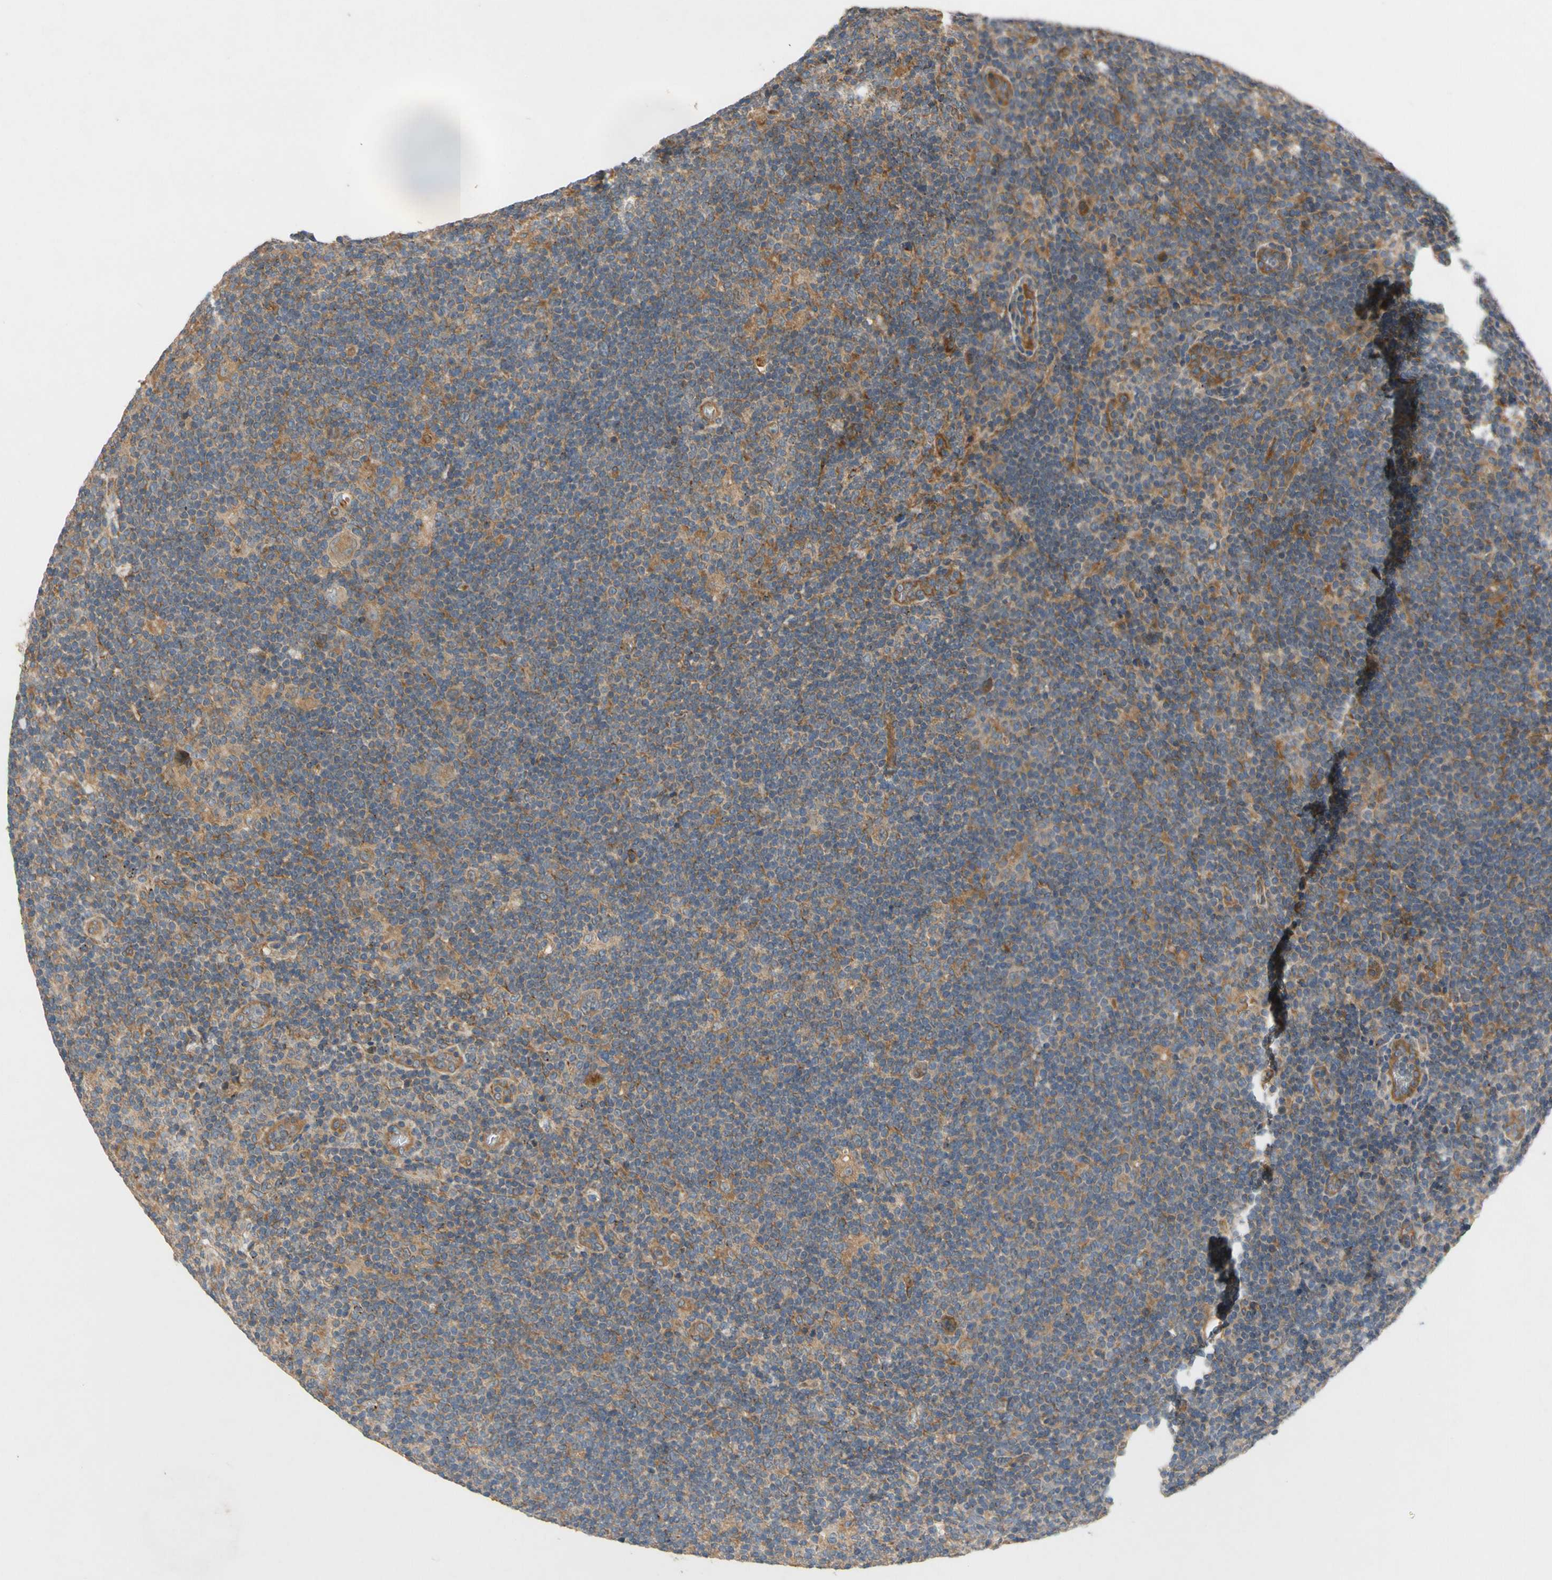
{"staining": {"intensity": "moderate", "quantity": ">75%", "location": "cytoplasmic/membranous"}, "tissue": "lymphoma", "cell_type": "Tumor cells", "image_type": "cancer", "snomed": [{"axis": "morphology", "description": "Hodgkin's disease, NOS"}, {"axis": "topography", "description": "Lymph node"}], "caption": "A histopathology image of lymphoma stained for a protein displays moderate cytoplasmic/membranous brown staining in tumor cells.", "gene": "MBTPS2", "patient": {"sex": "female", "age": 57}}